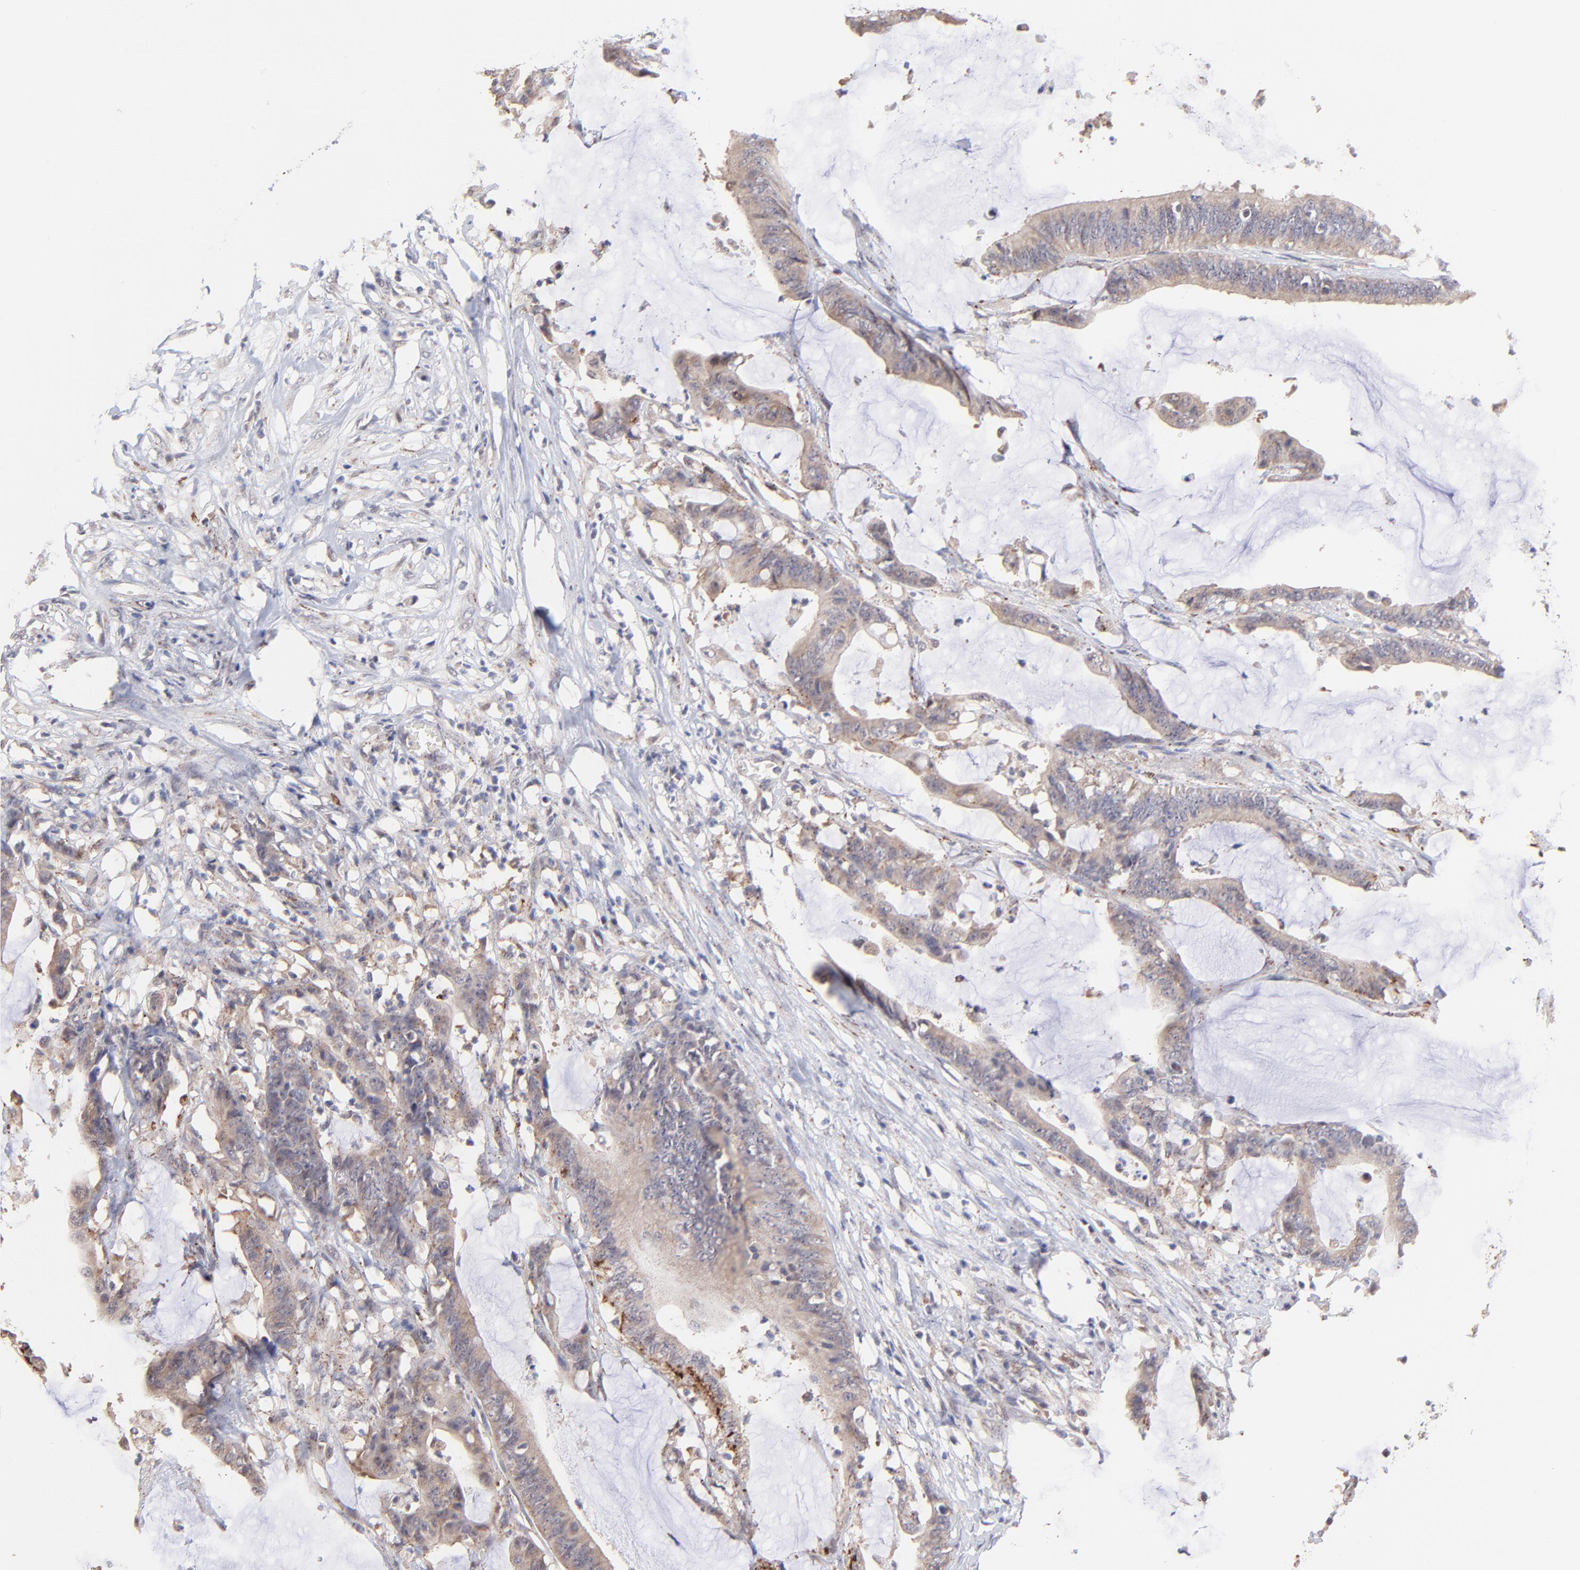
{"staining": {"intensity": "weak", "quantity": ">75%", "location": "cytoplasmic/membranous"}, "tissue": "colorectal cancer", "cell_type": "Tumor cells", "image_type": "cancer", "snomed": [{"axis": "morphology", "description": "Adenocarcinoma, NOS"}, {"axis": "topography", "description": "Rectum"}], "caption": "This image demonstrates immunohistochemistry (IHC) staining of human adenocarcinoma (colorectal), with low weak cytoplasmic/membranous positivity in approximately >75% of tumor cells.", "gene": "ZNF747", "patient": {"sex": "female", "age": 66}}